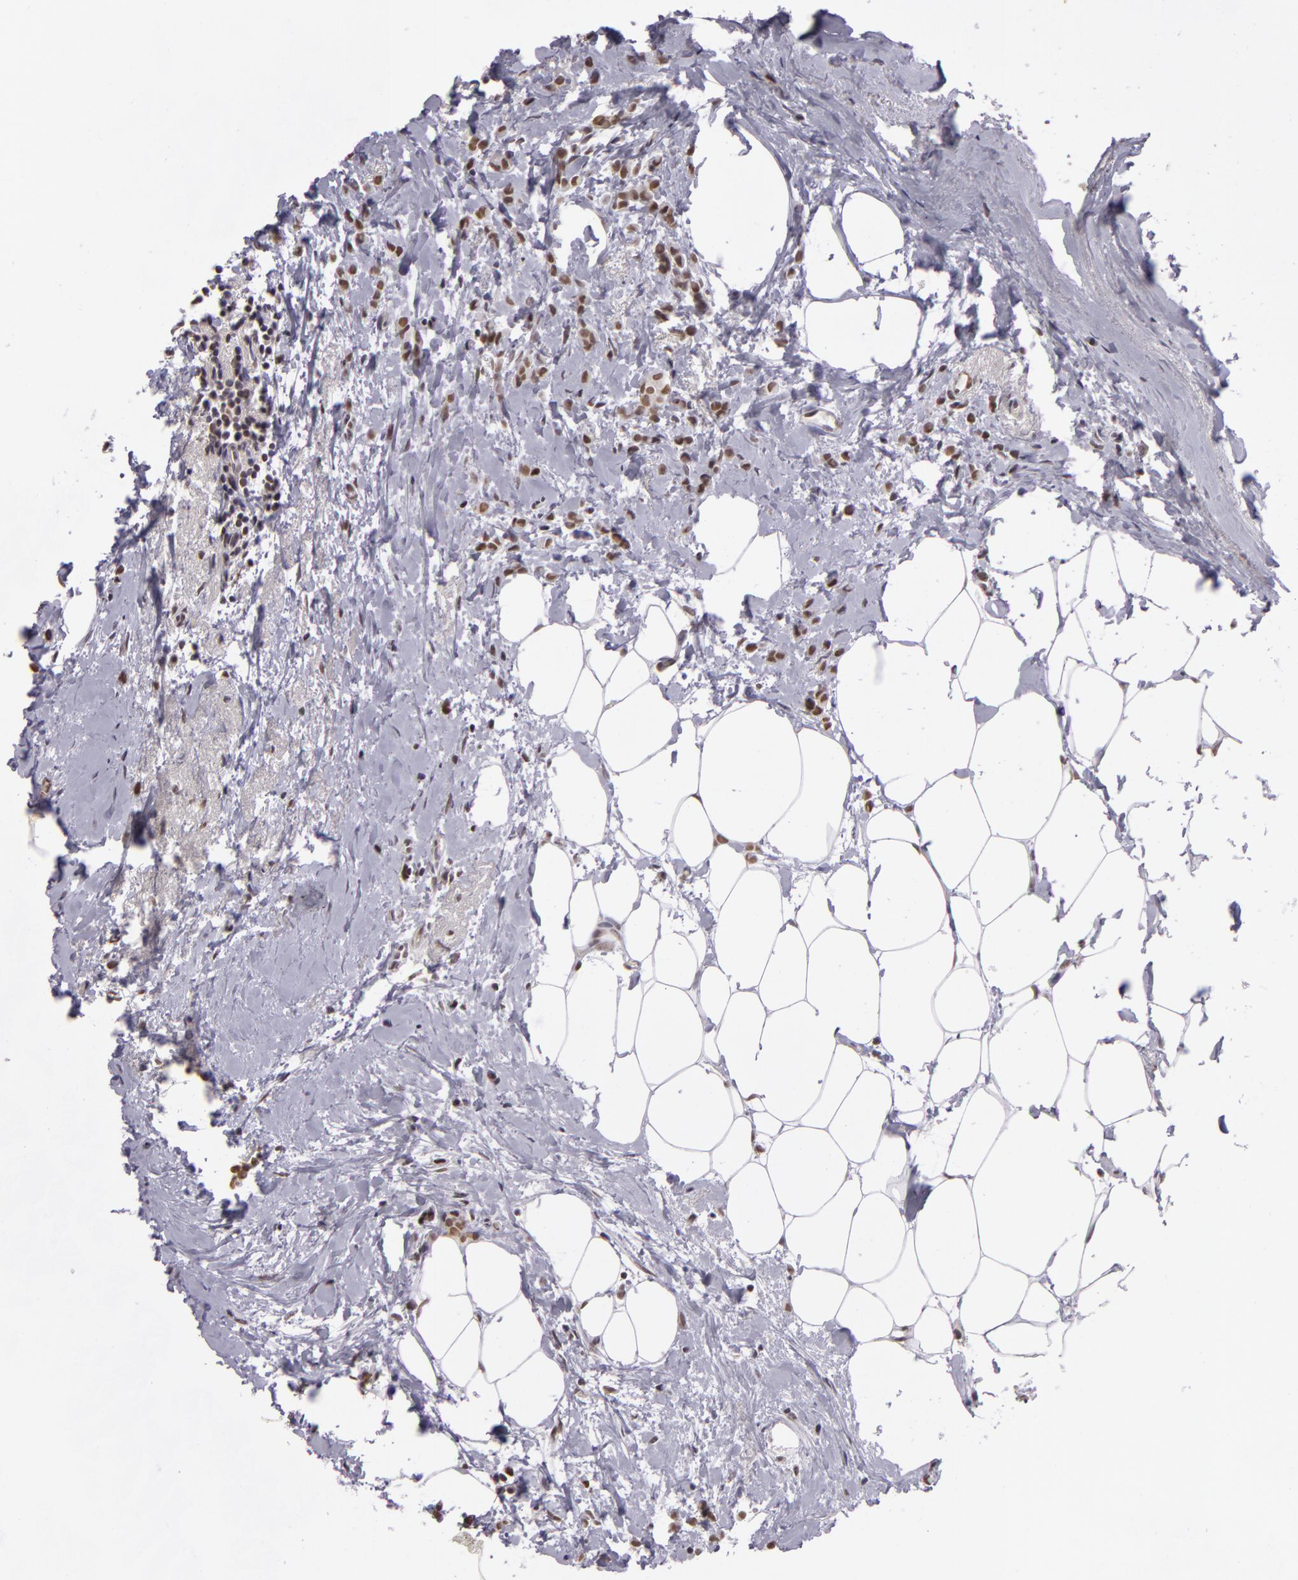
{"staining": {"intensity": "weak", "quantity": "25%-75%", "location": "nuclear"}, "tissue": "breast cancer", "cell_type": "Tumor cells", "image_type": "cancer", "snomed": [{"axis": "morphology", "description": "Lobular carcinoma"}, {"axis": "topography", "description": "Breast"}], "caption": "The immunohistochemical stain labels weak nuclear positivity in tumor cells of breast cancer (lobular carcinoma) tissue.", "gene": "RRP7A", "patient": {"sex": "female", "age": 56}}